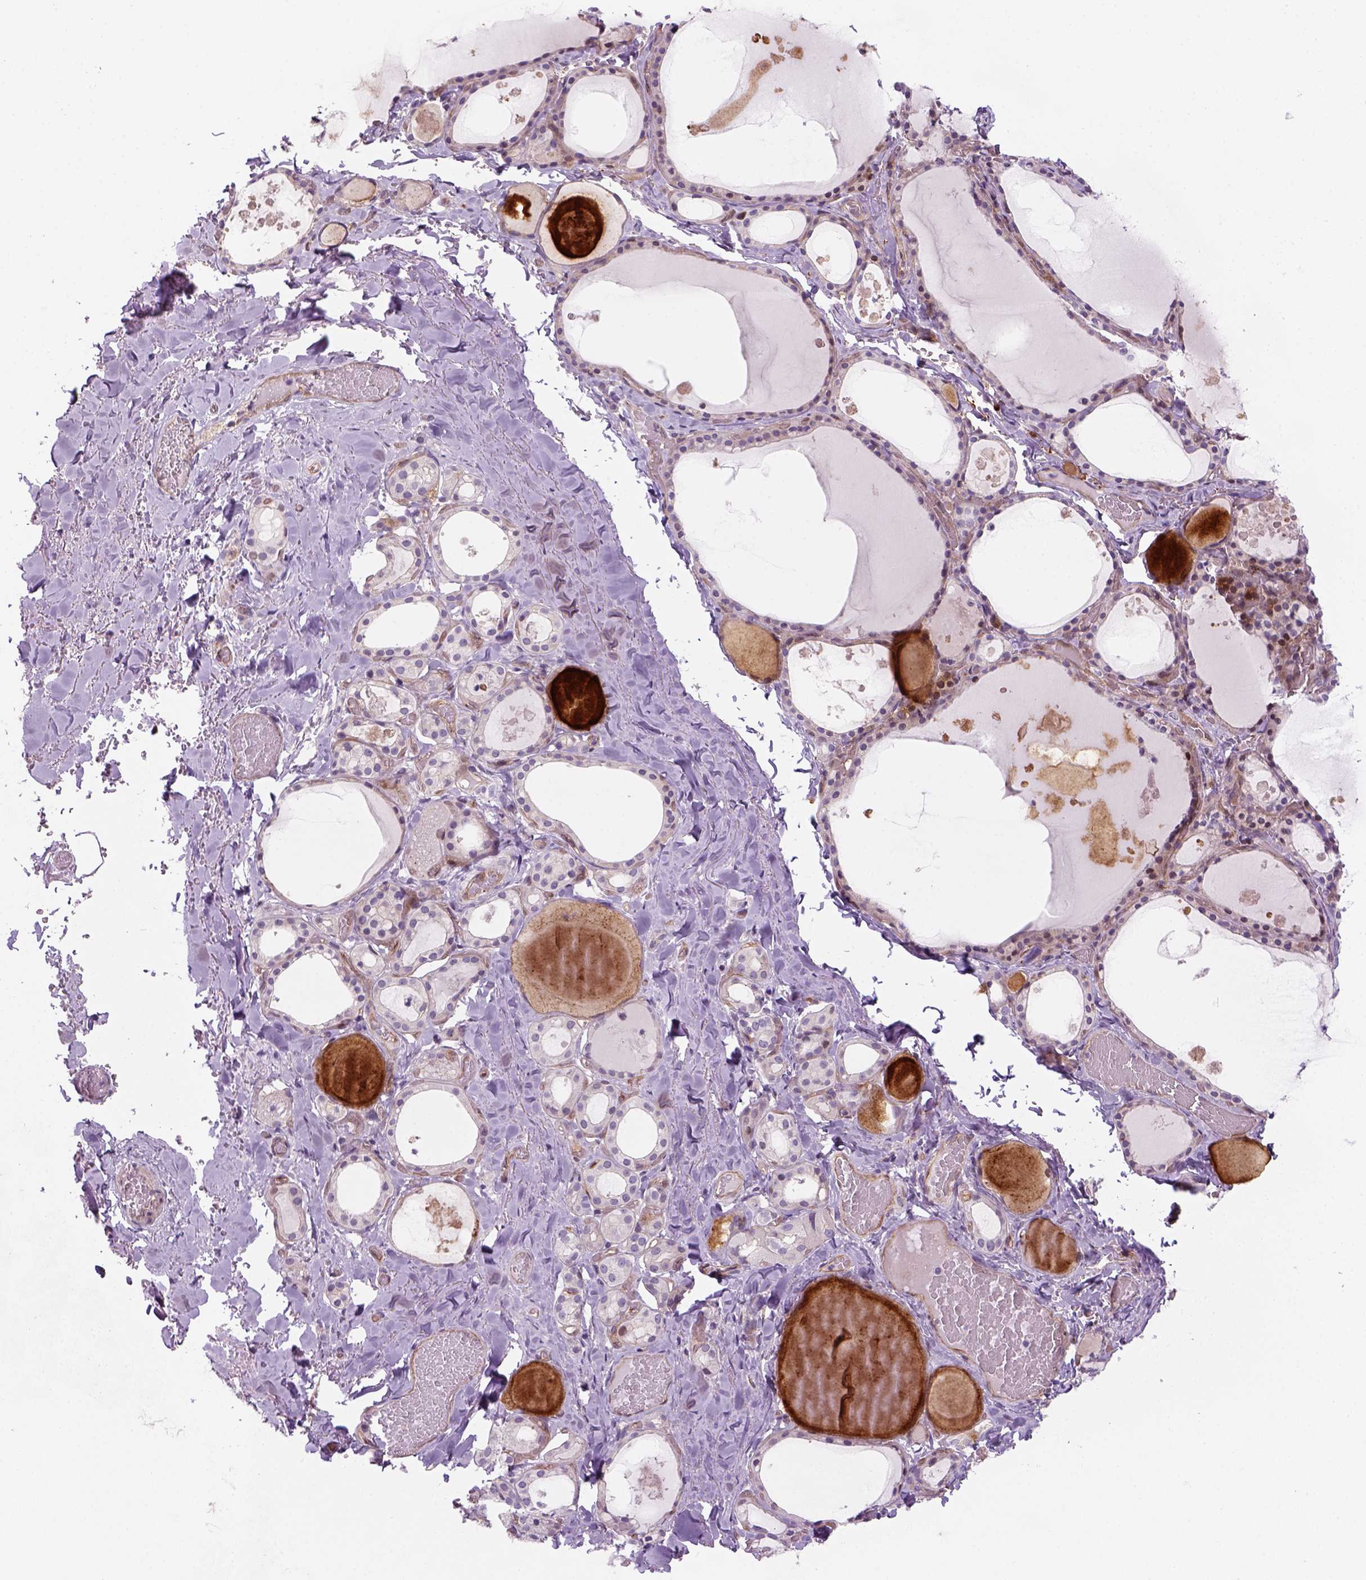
{"staining": {"intensity": "negative", "quantity": "none", "location": "none"}, "tissue": "thyroid gland", "cell_type": "Glandular cells", "image_type": "normal", "snomed": [{"axis": "morphology", "description": "Normal tissue, NOS"}, {"axis": "topography", "description": "Thyroid gland"}], "caption": "Thyroid gland was stained to show a protein in brown. There is no significant positivity in glandular cells. Brightfield microscopy of immunohistochemistry (IHC) stained with DAB (brown) and hematoxylin (blue), captured at high magnification.", "gene": "VSTM5", "patient": {"sex": "male", "age": 56}}